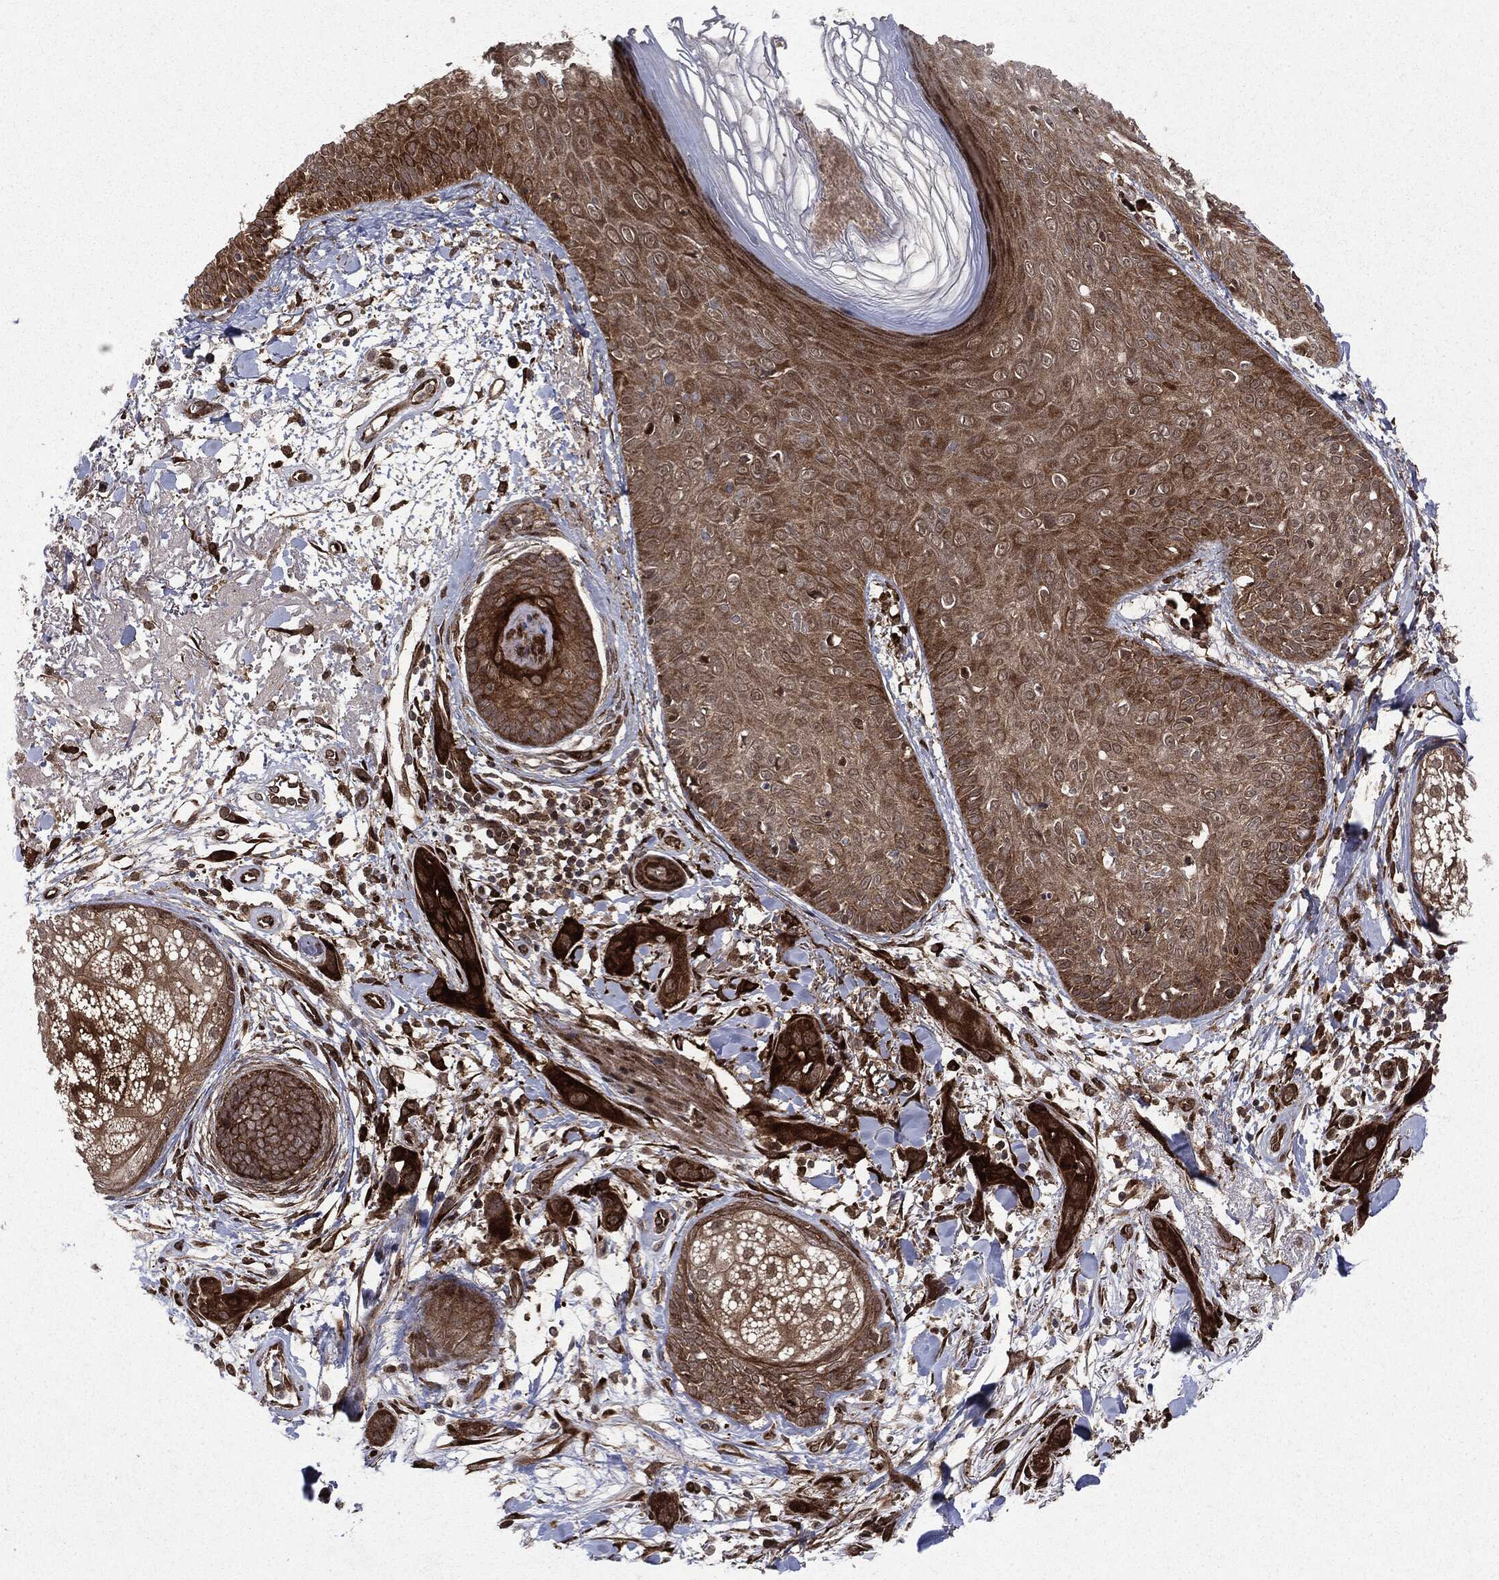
{"staining": {"intensity": "strong", "quantity": "25%-75%", "location": "cytoplasmic/membranous"}, "tissue": "skin cancer", "cell_type": "Tumor cells", "image_type": "cancer", "snomed": [{"axis": "morphology", "description": "Squamous cell carcinoma, NOS"}, {"axis": "topography", "description": "Skin"}], "caption": "This photomicrograph shows IHC staining of human skin squamous cell carcinoma, with high strong cytoplasmic/membranous expression in about 25%-75% of tumor cells.", "gene": "OTUB1", "patient": {"sex": "male", "age": 78}}